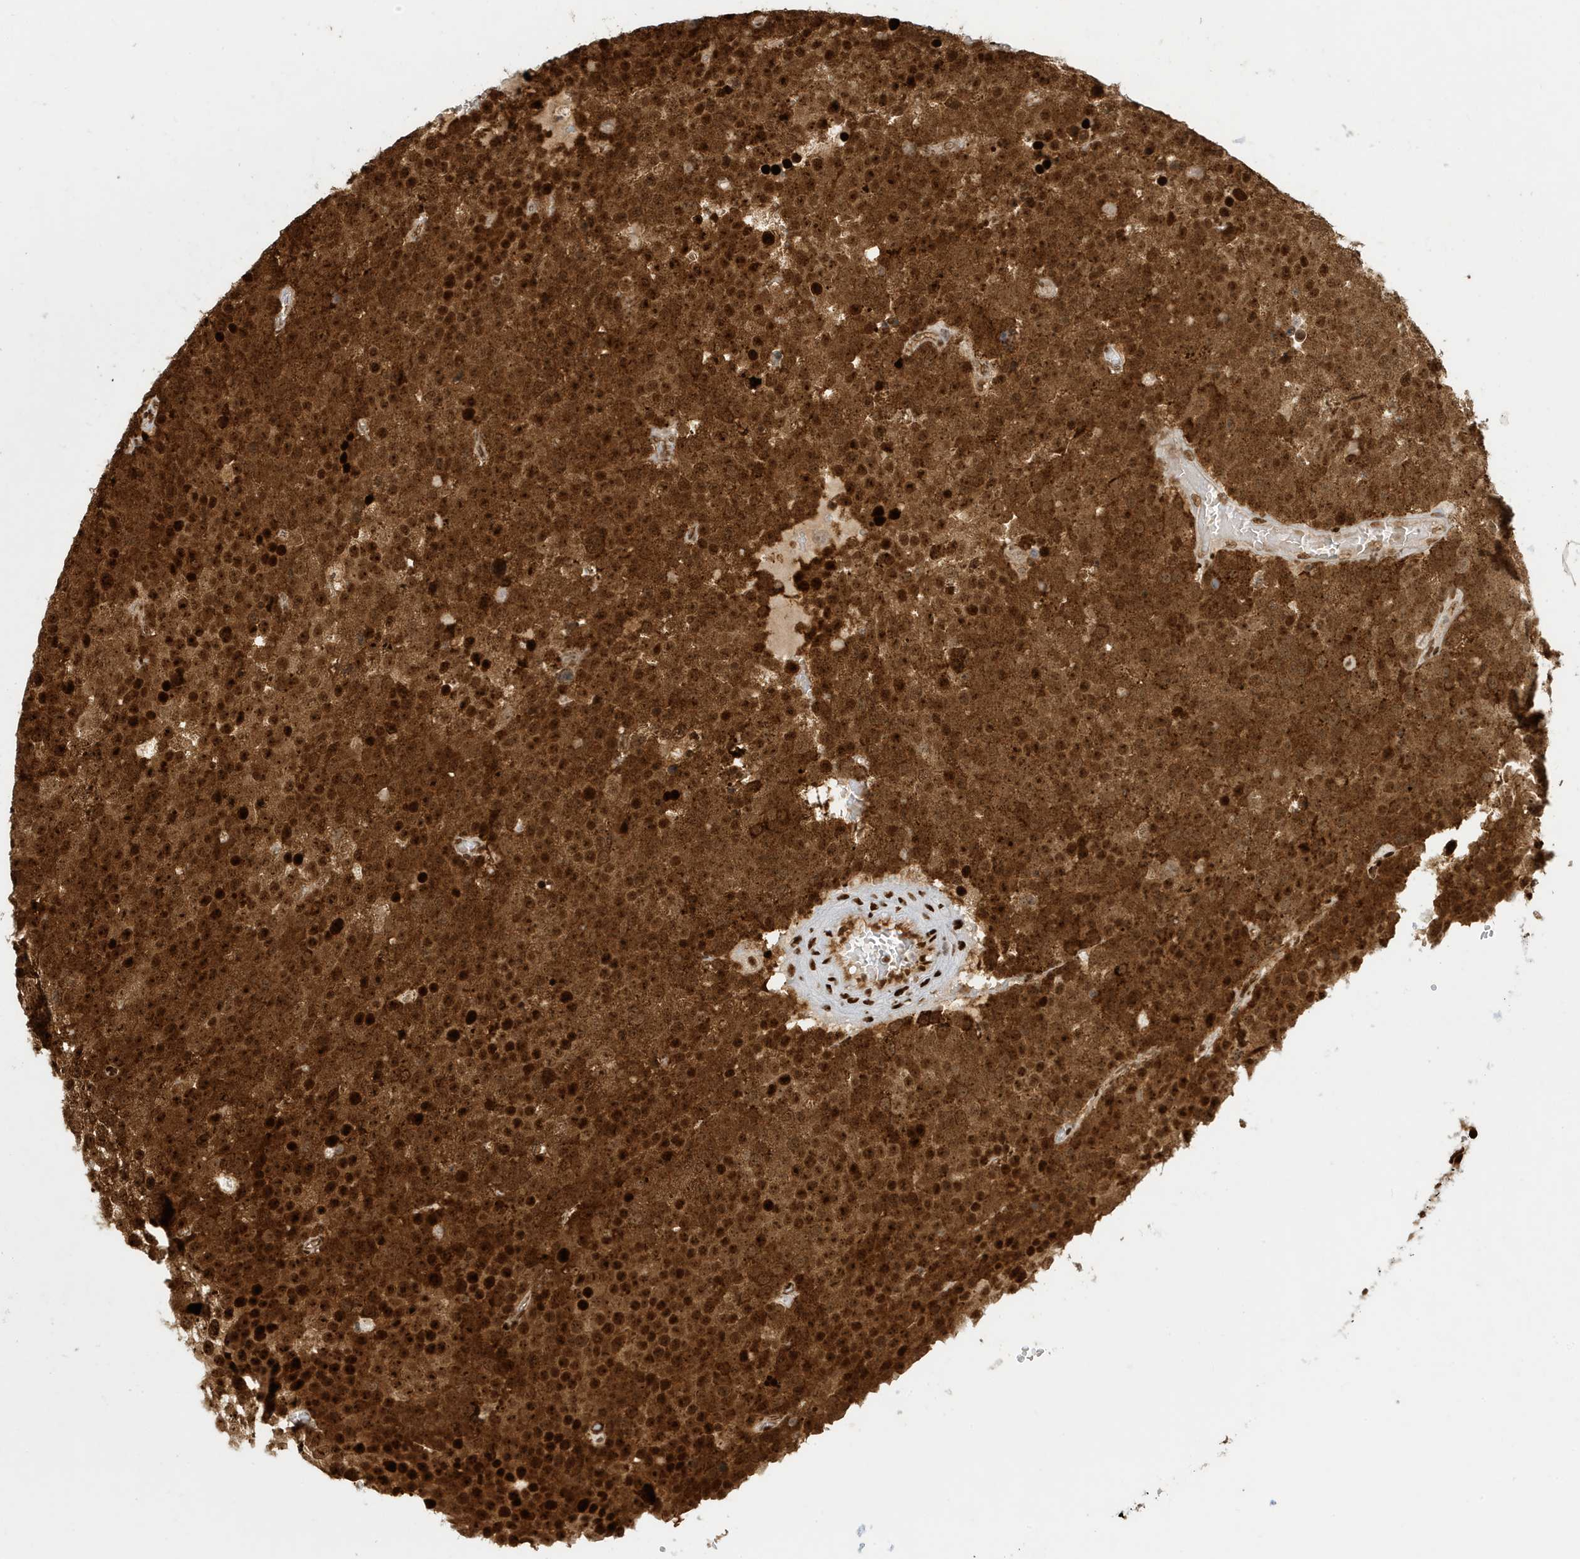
{"staining": {"intensity": "strong", "quantity": ">75%", "location": "cytoplasmic/membranous,nuclear"}, "tissue": "testis cancer", "cell_type": "Tumor cells", "image_type": "cancer", "snomed": [{"axis": "morphology", "description": "Seminoma, NOS"}, {"axis": "topography", "description": "Testis"}], "caption": "Immunohistochemical staining of human testis cancer shows high levels of strong cytoplasmic/membranous and nuclear protein expression in about >75% of tumor cells. Nuclei are stained in blue.", "gene": "CKS2", "patient": {"sex": "male", "age": 71}}